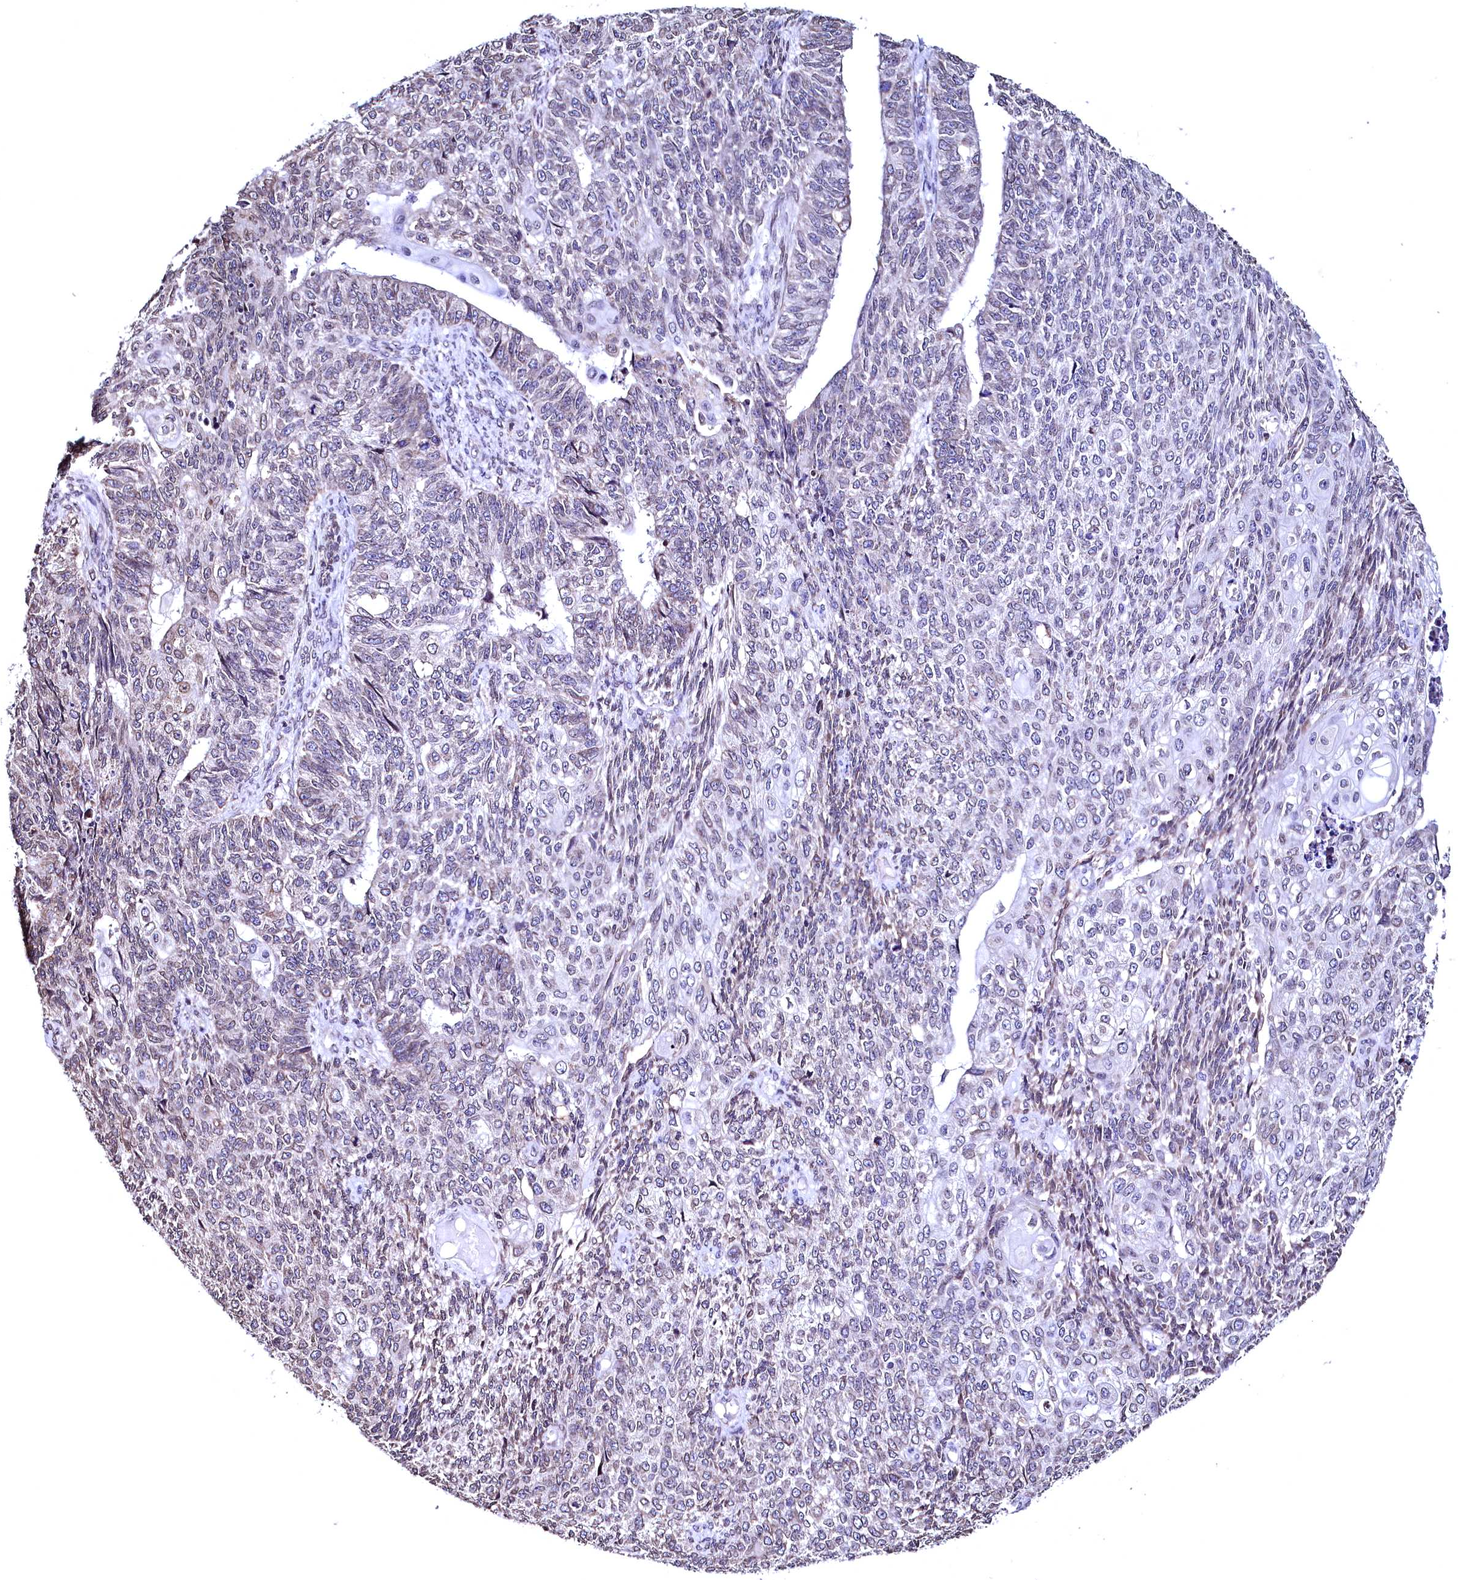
{"staining": {"intensity": "negative", "quantity": "none", "location": "none"}, "tissue": "endometrial cancer", "cell_type": "Tumor cells", "image_type": "cancer", "snomed": [{"axis": "morphology", "description": "Adenocarcinoma, NOS"}, {"axis": "topography", "description": "Endometrium"}], "caption": "Image shows no protein expression in tumor cells of endometrial adenocarcinoma tissue.", "gene": "HAND1", "patient": {"sex": "female", "age": 32}}